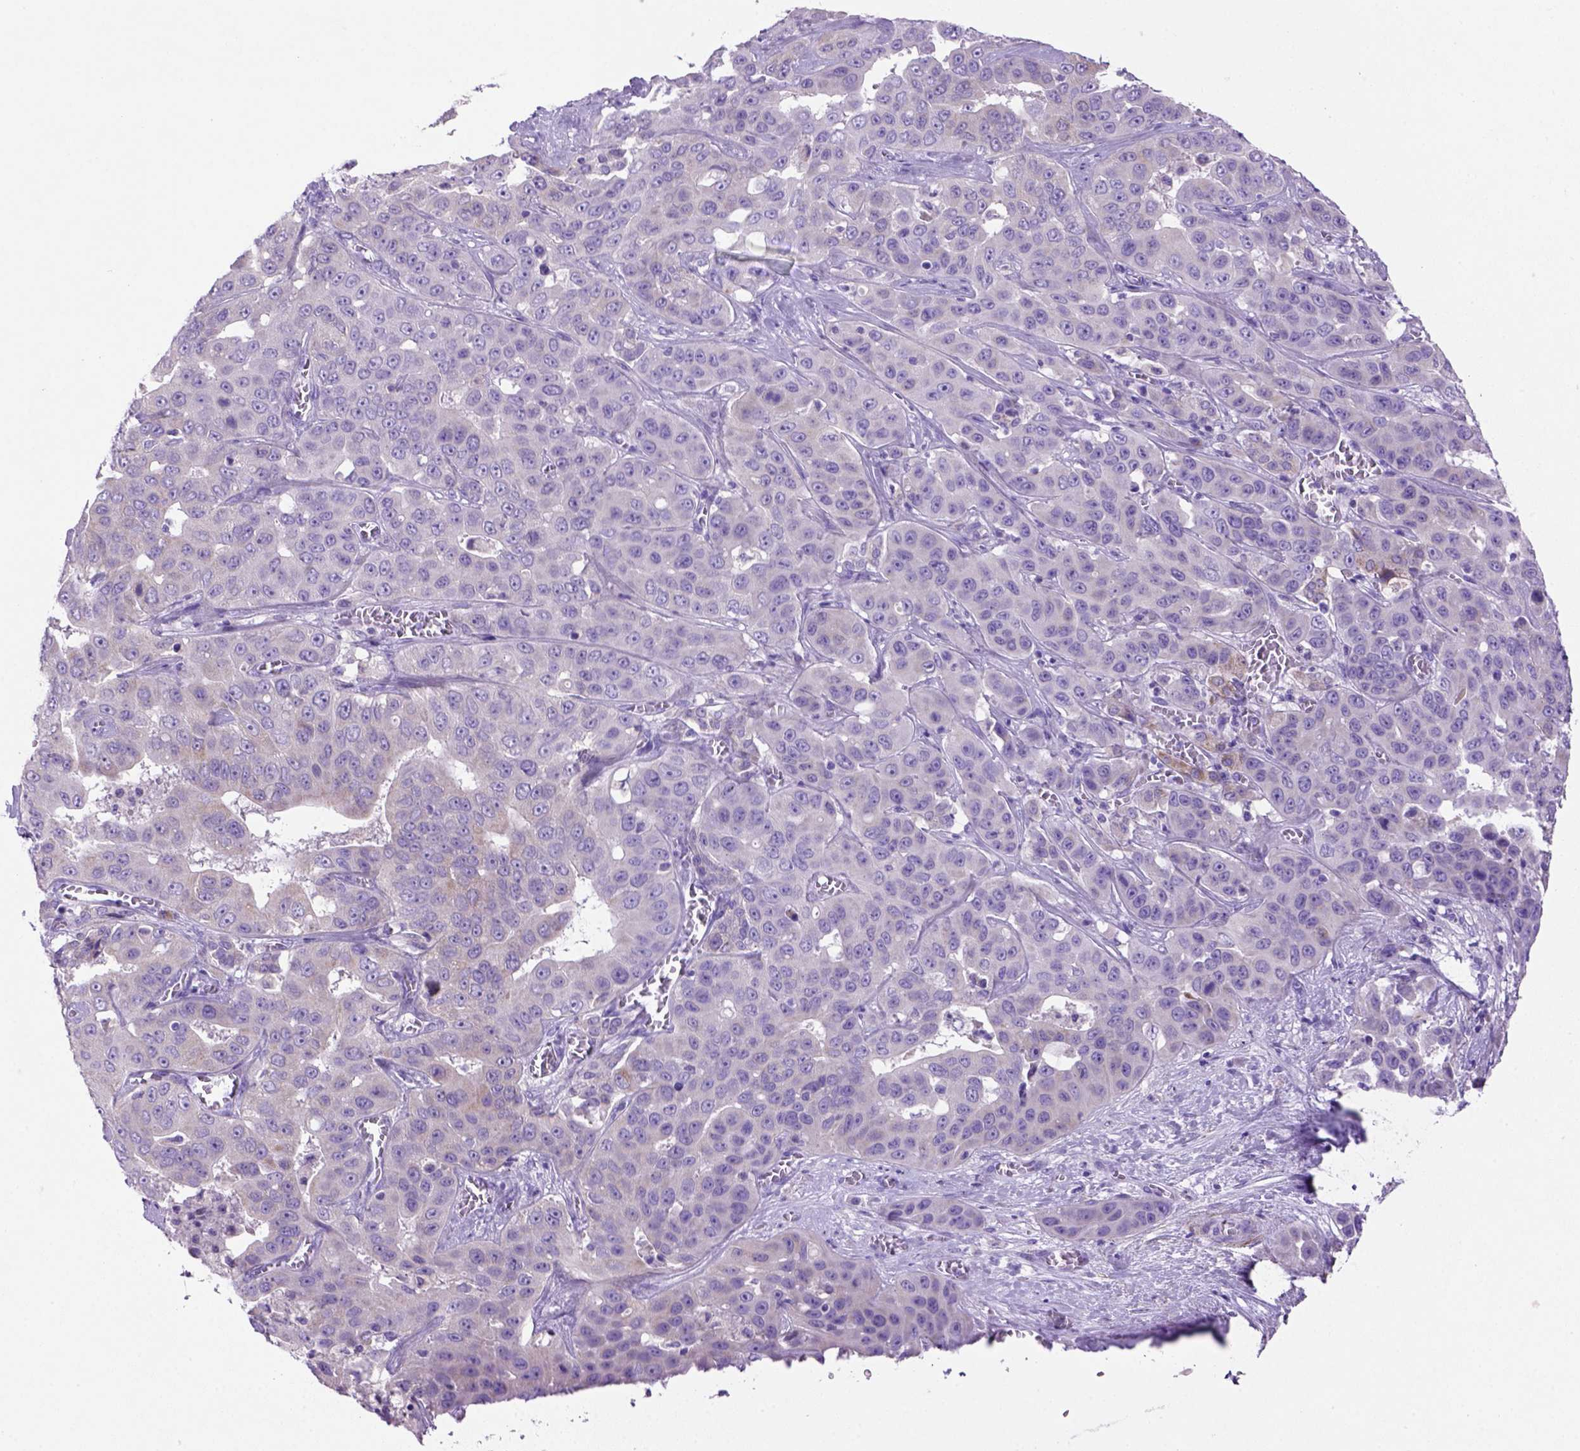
{"staining": {"intensity": "negative", "quantity": "none", "location": "none"}, "tissue": "liver cancer", "cell_type": "Tumor cells", "image_type": "cancer", "snomed": [{"axis": "morphology", "description": "Cholangiocarcinoma"}, {"axis": "topography", "description": "Liver"}], "caption": "IHC histopathology image of neoplastic tissue: human liver cancer stained with DAB exhibits no significant protein positivity in tumor cells.", "gene": "SIRPD", "patient": {"sex": "female", "age": 52}}